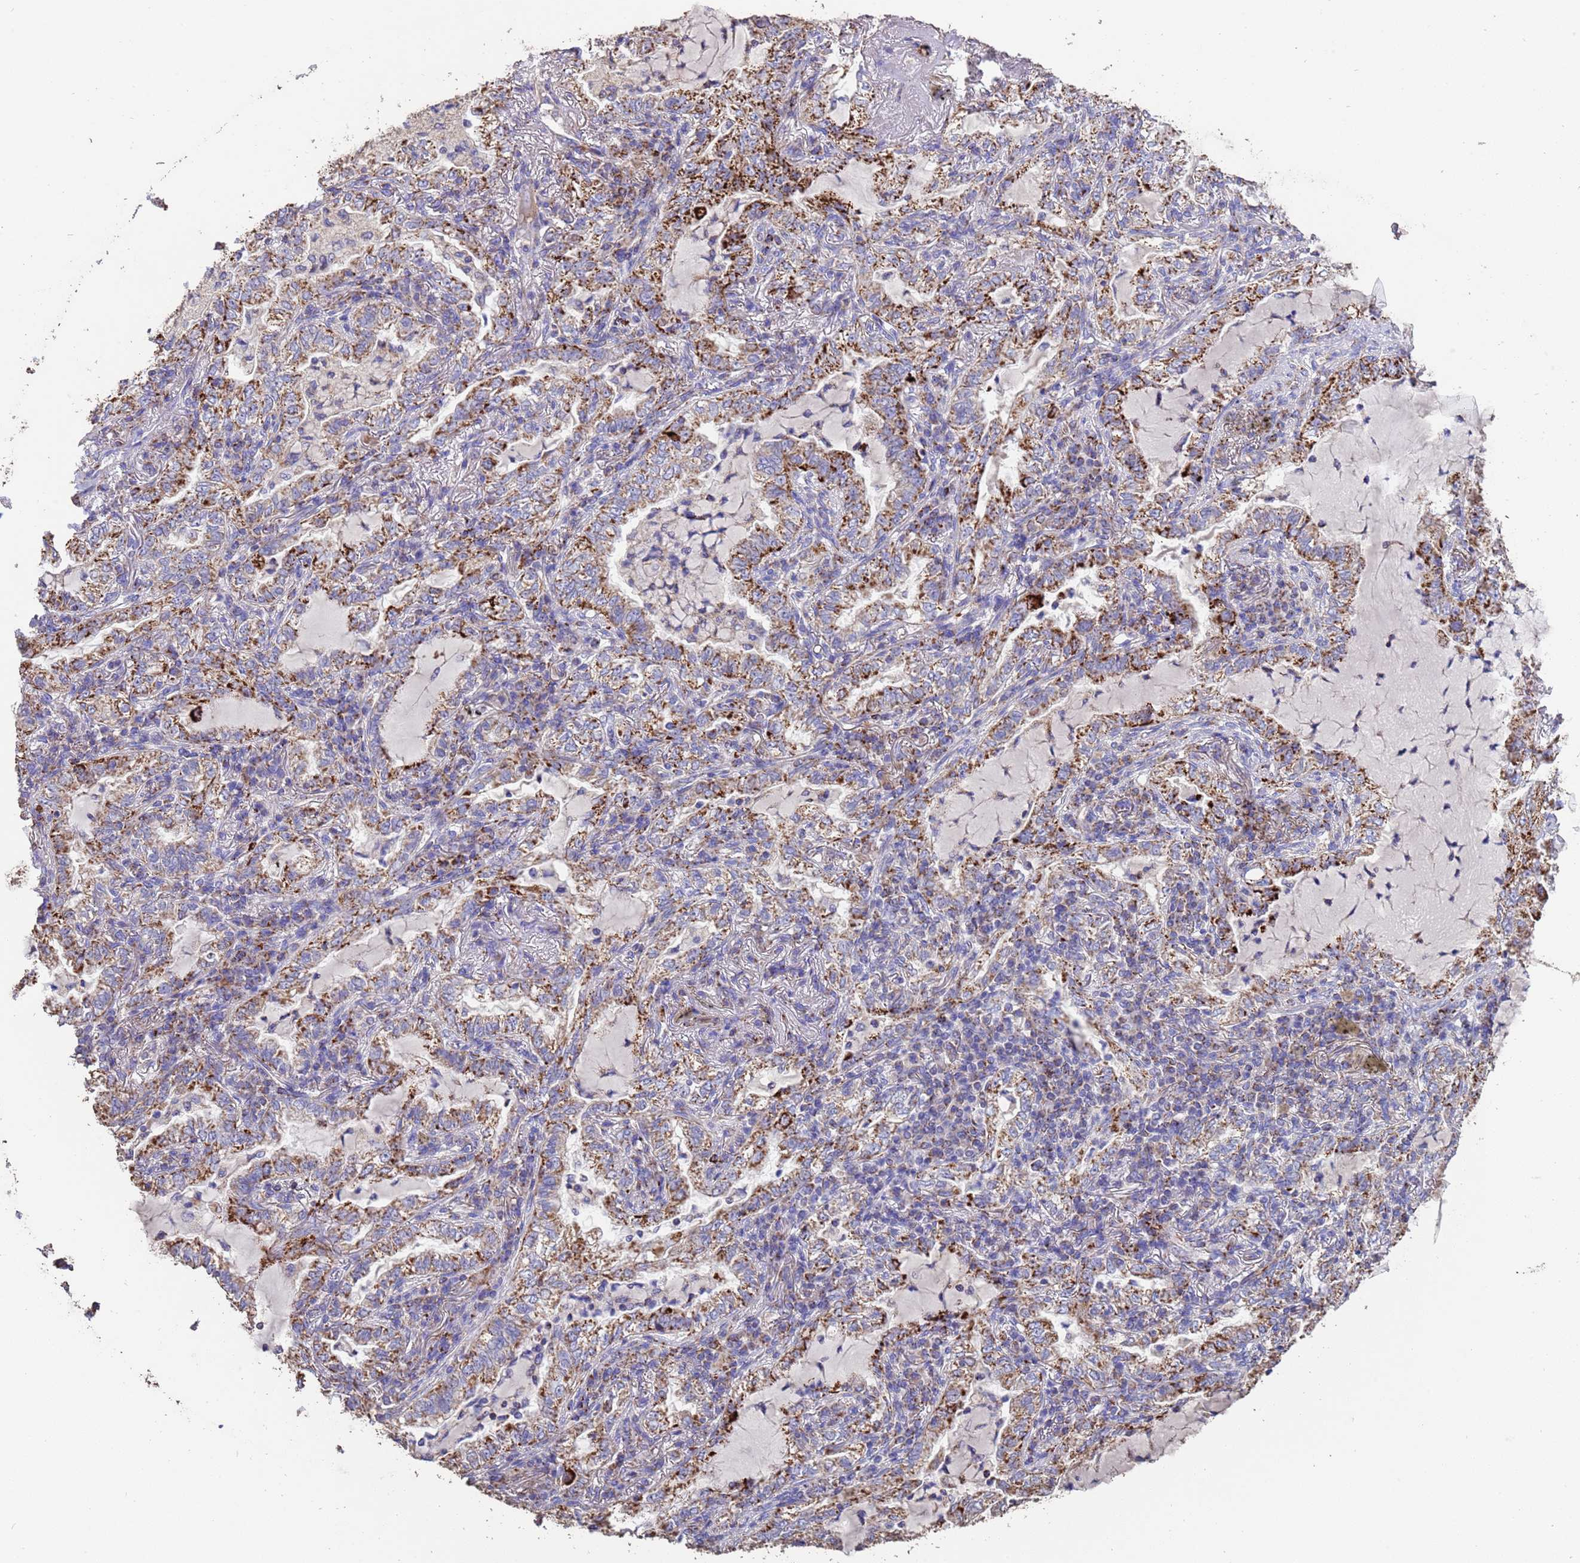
{"staining": {"intensity": "moderate", "quantity": ">75%", "location": "cytoplasmic/membranous"}, "tissue": "lung cancer", "cell_type": "Tumor cells", "image_type": "cancer", "snomed": [{"axis": "morphology", "description": "Adenocarcinoma, NOS"}, {"axis": "topography", "description": "Lung"}], "caption": "The micrograph displays immunohistochemical staining of adenocarcinoma (lung). There is moderate cytoplasmic/membranous positivity is identified in approximately >75% of tumor cells.", "gene": "ZNFX1", "patient": {"sex": "female", "age": 73}}